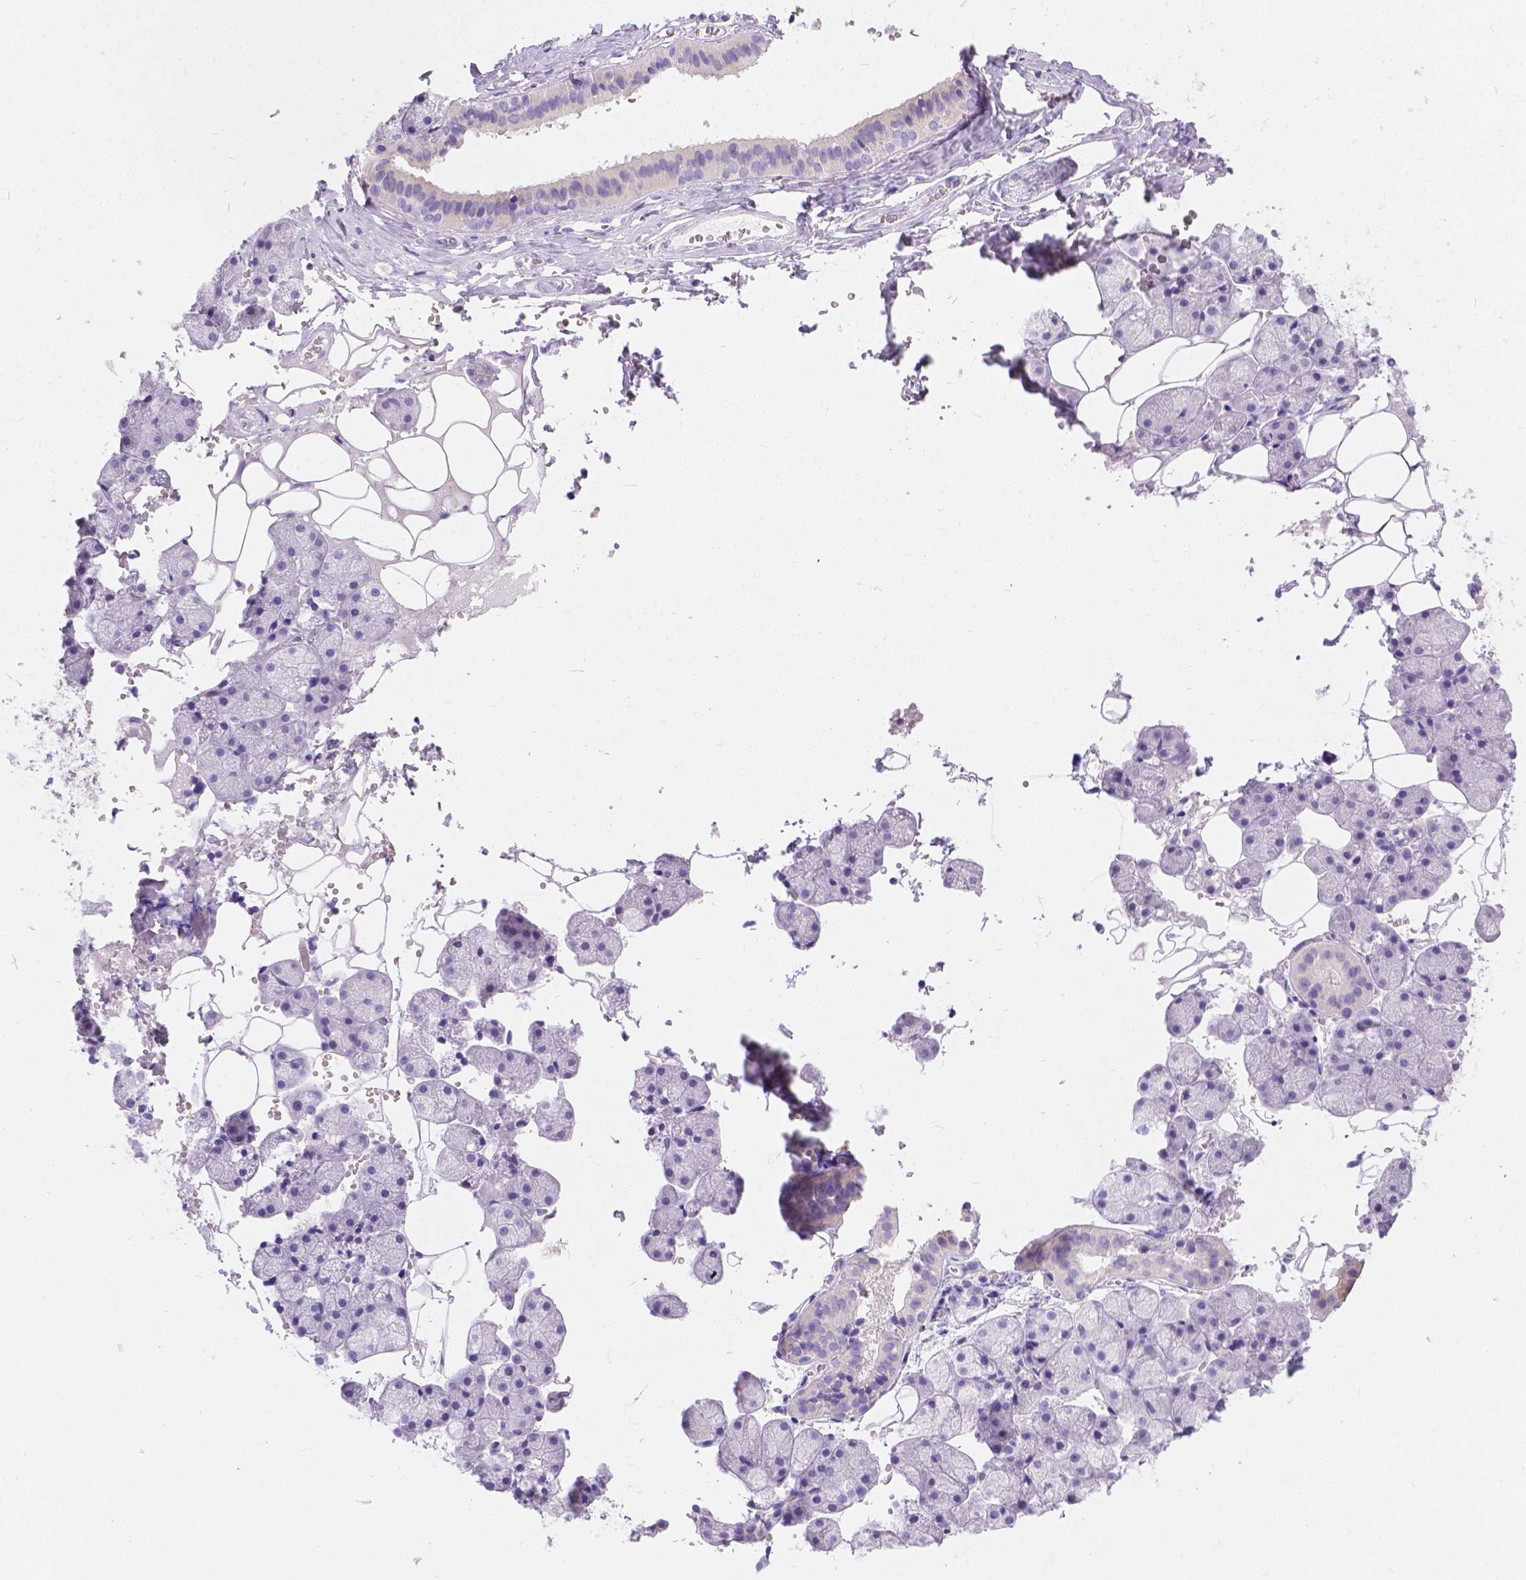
{"staining": {"intensity": "negative", "quantity": "none", "location": "none"}, "tissue": "salivary gland", "cell_type": "Glandular cells", "image_type": "normal", "snomed": [{"axis": "morphology", "description": "Normal tissue, NOS"}, {"axis": "topography", "description": "Salivary gland"}], "caption": "Immunohistochemistry (IHC) image of unremarkable salivary gland stained for a protein (brown), which displays no positivity in glandular cells. (Stains: DAB (3,3'-diaminobenzidine) IHC with hematoxylin counter stain, Microscopy: brightfield microscopy at high magnification).", "gene": "GNRHR", "patient": {"sex": "male", "age": 38}}